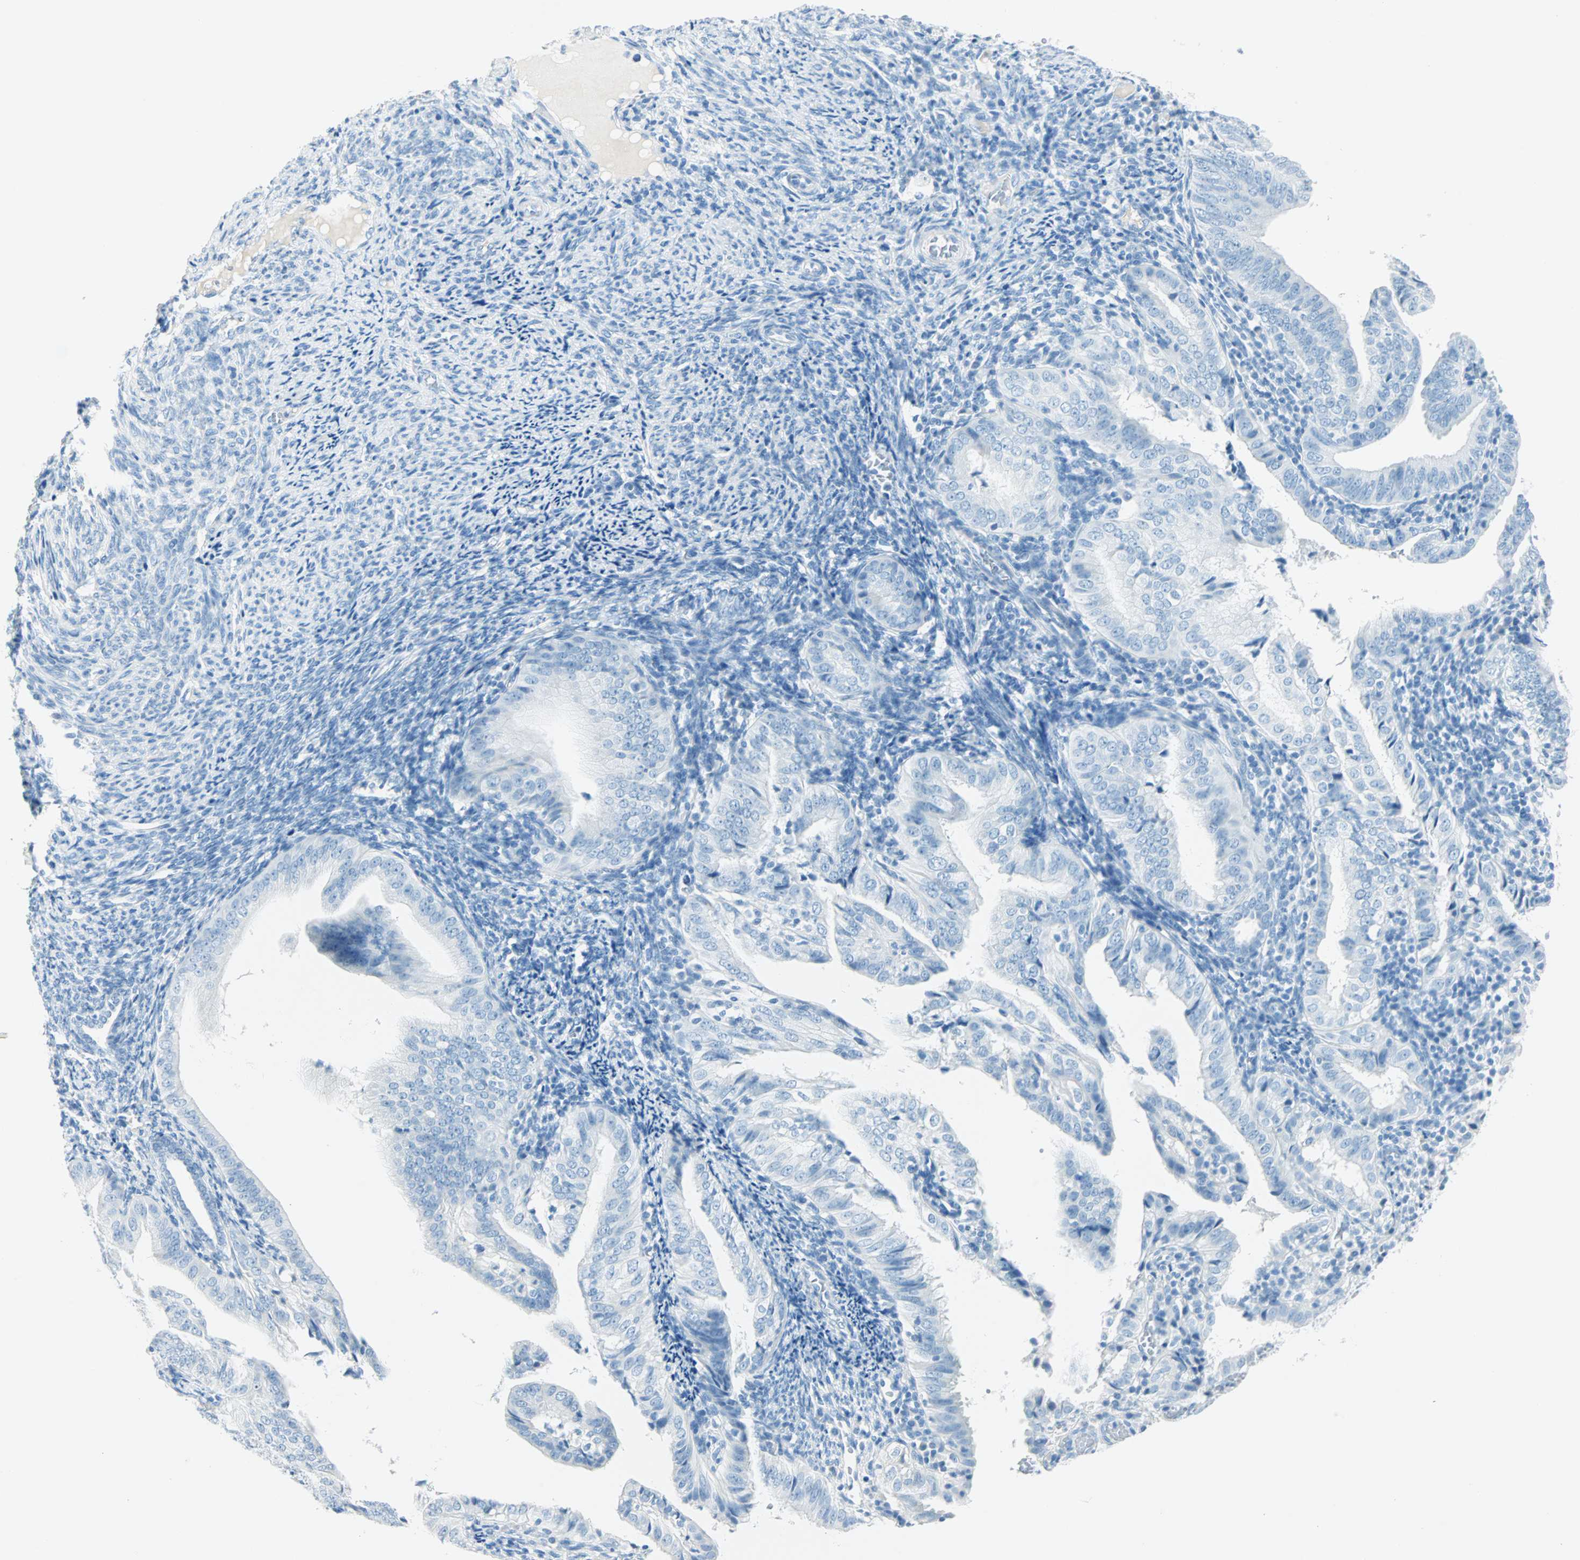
{"staining": {"intensity": "negative", "quantity": "none", "location": "none"}, "tissue": "endometrial cancer", "cell_type": "Tumor cells", "image_type": "cancer", "snomed": [{"axis": "morphology", "description": "Adenocarcinoma, NOS"}, {"axis": "topography", "description": "Endometrium"}], "caption": "The micrograph displays no staining of tumor cells in endometrial adenocarcinoma.", "gene": "NES", "patient": {"sex": "female", "age": 58}}